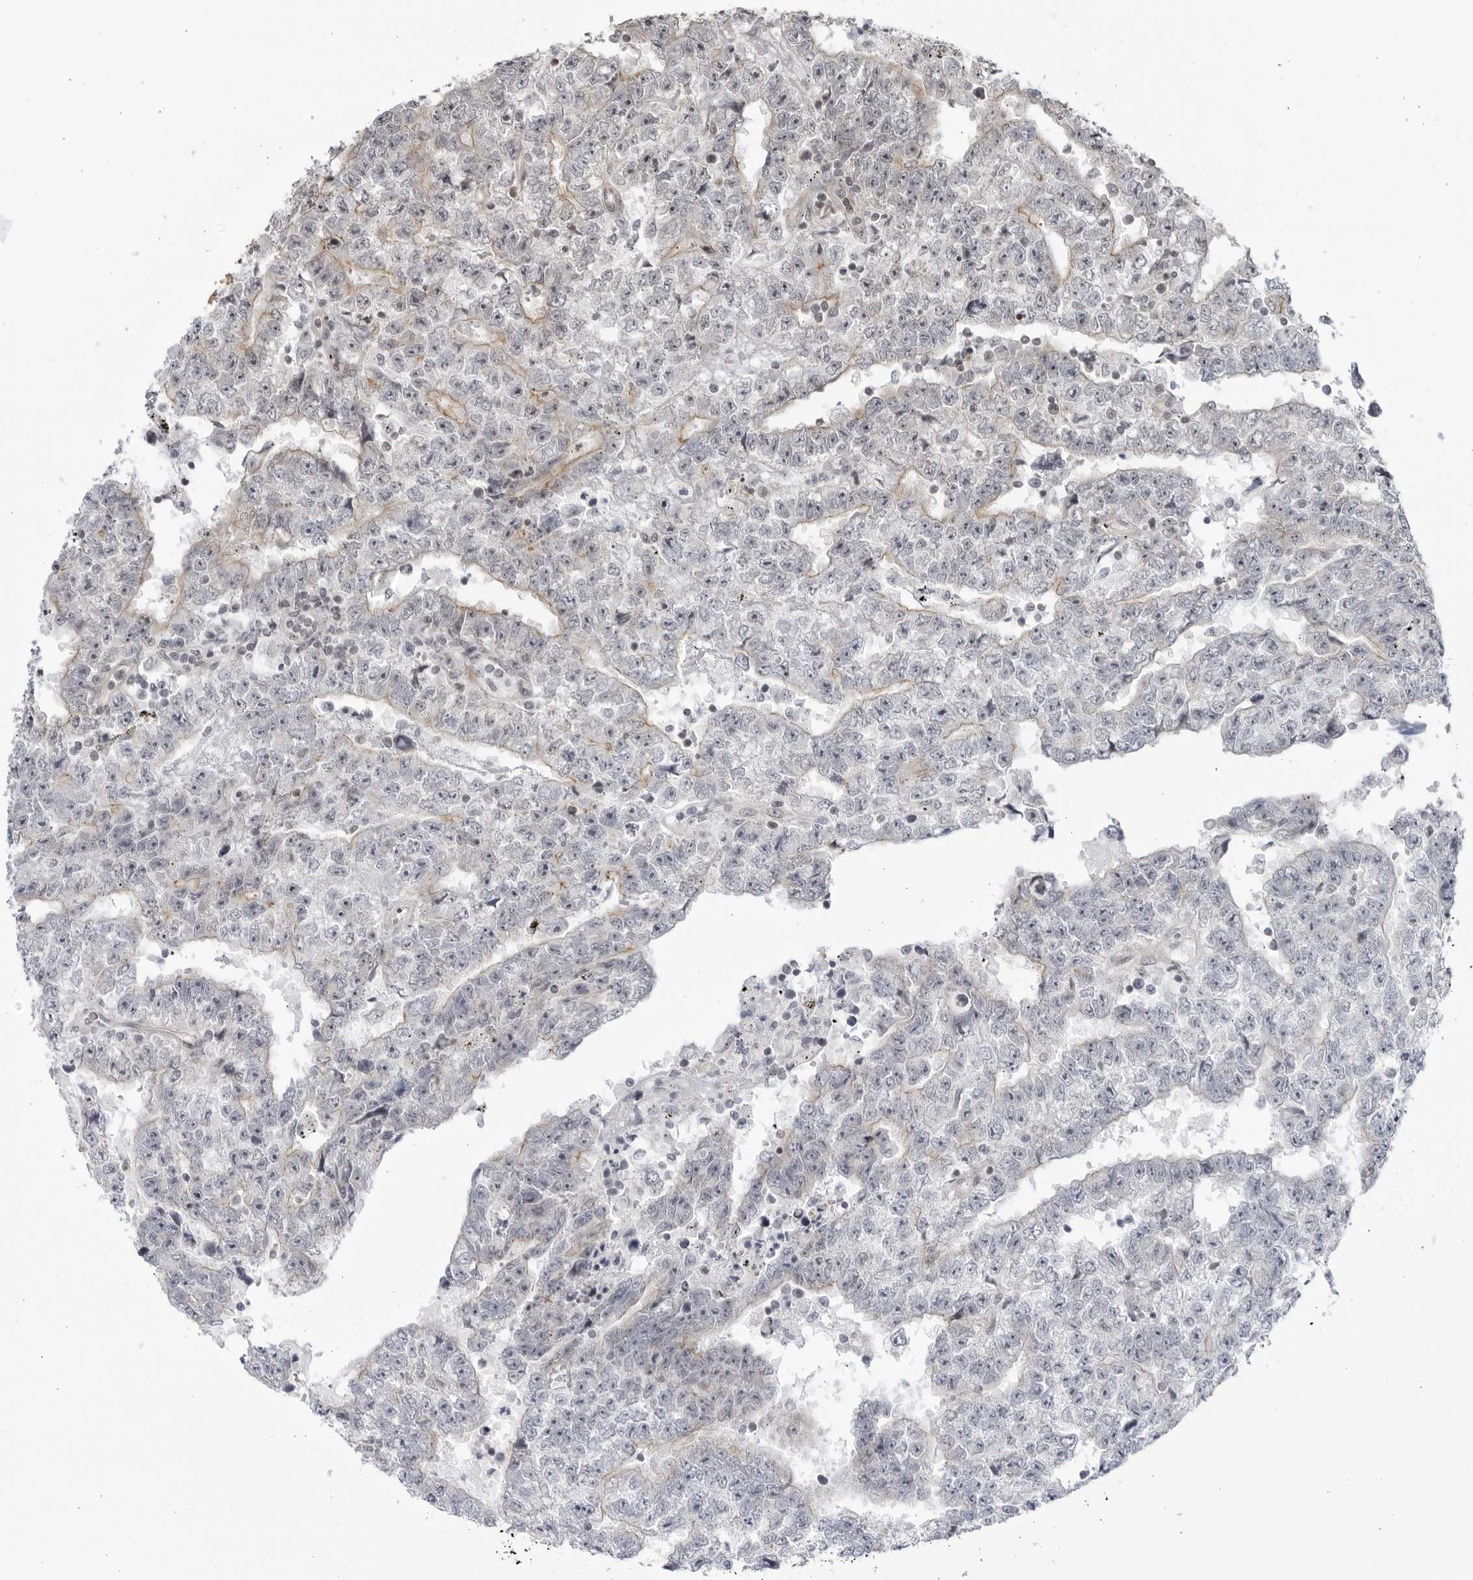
{"staining": {"intensity": "weak", "quantity": "<25%", "location": "cytoplasmic/membranous"}, "tissue": "testis cancer", "cell_type": "Tumor cells", "image_type": "cancer", "snomed": [{"axis": "morphology", "description": "Carcinoma, Embryonal, NOS"}, {"axis": "topography", "description": "Testis"}], "caption": "This is a histopathology image of immunohistochemistry (IHC) staining of testis cancer (embryonal carcinoma), which shows no expression in tumor cells.", "gene": "CNBD1", "patient": {"sex": "male", "age": 25}}